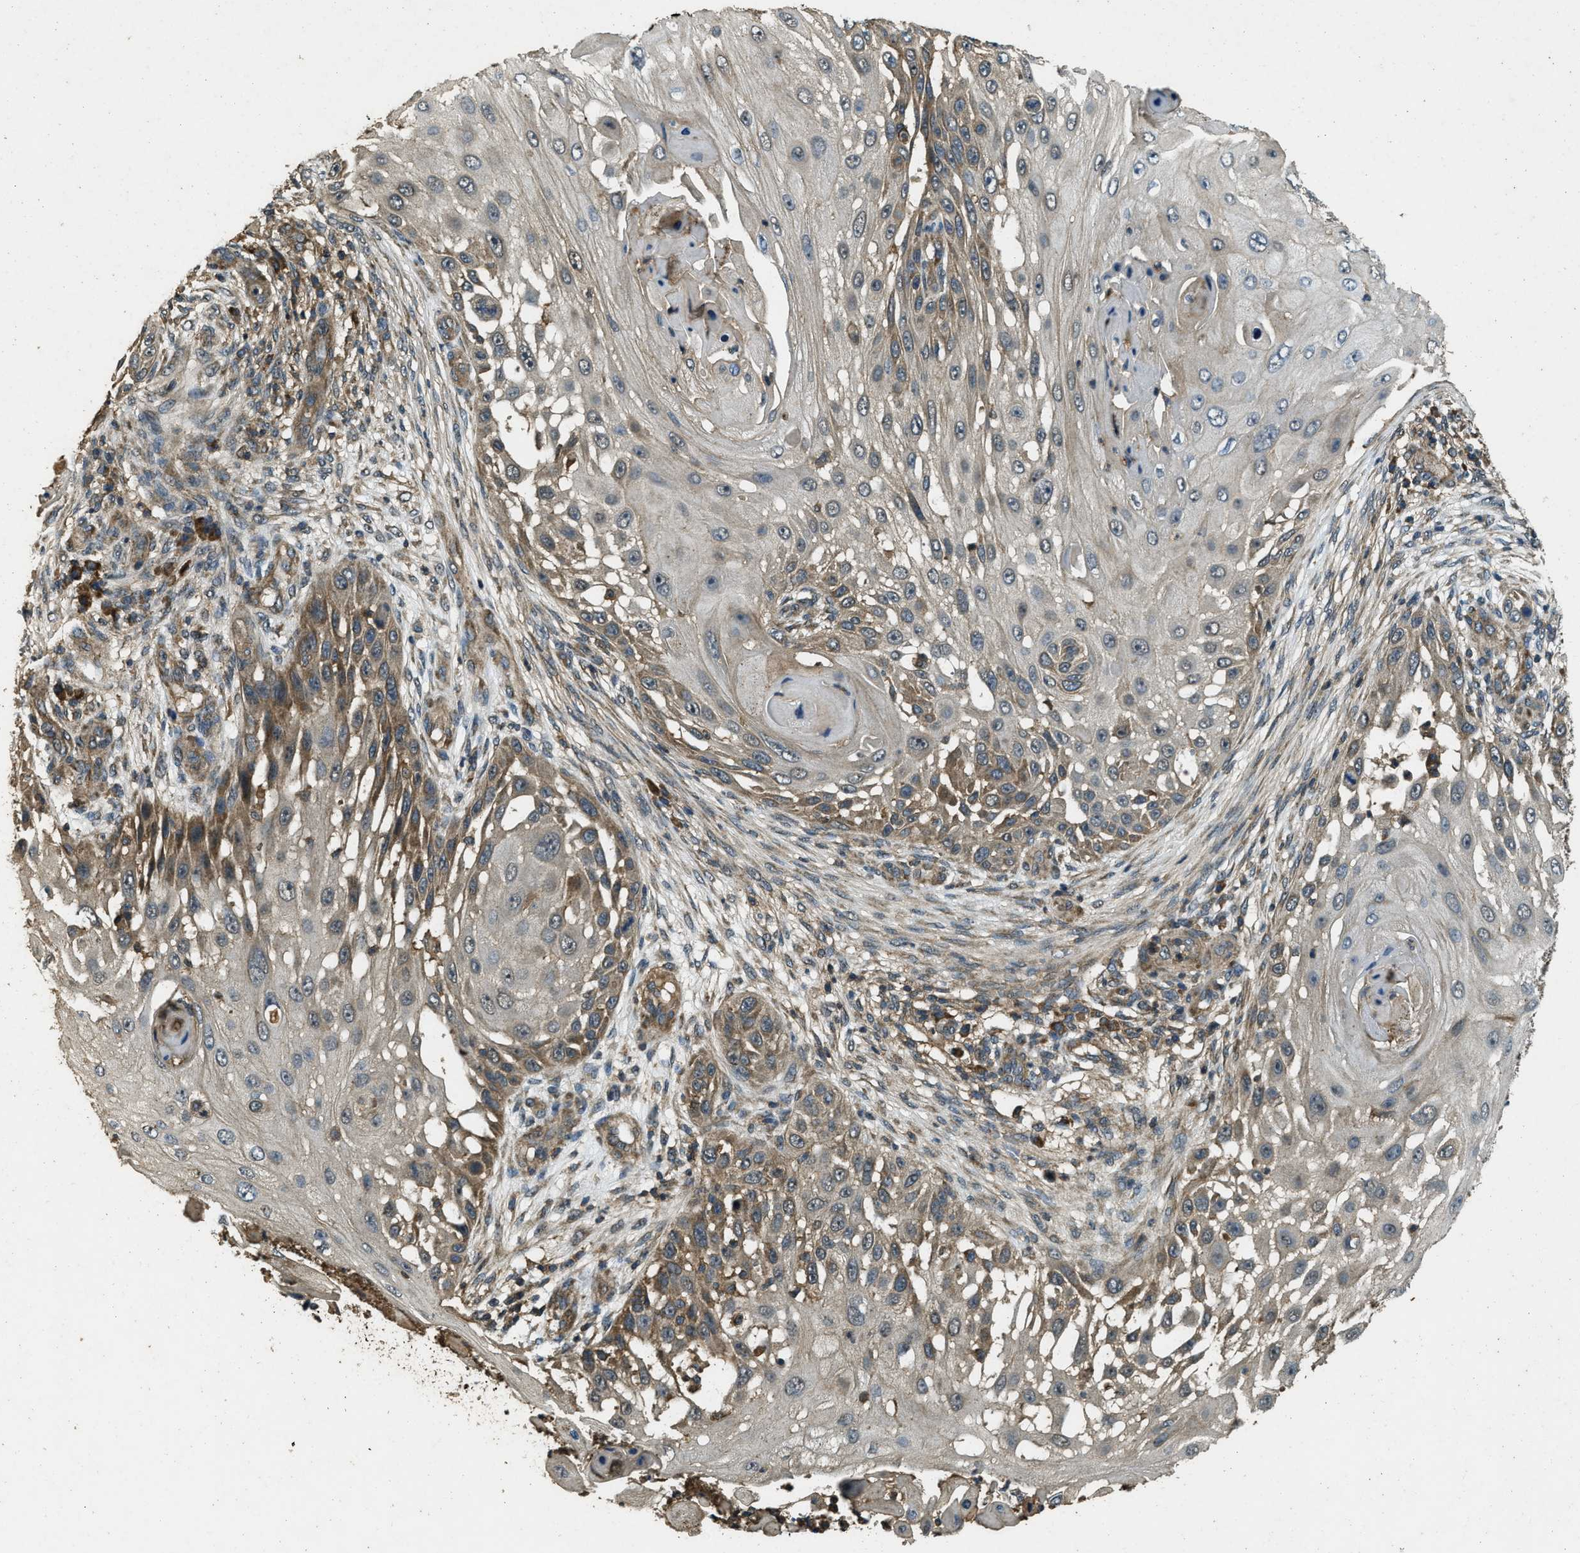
{"staining": {"intensity": "weak", "quantity": "25%-75%", "location": "cytoplasmic/membranous"}, "tissue": "skin cancer", "cell_type": "Tumor cells", "image_type": "cancer", "snomed": [{"axis": "morphology", "description": "Squamous cell carcinoma, NOS"}, {"axis": "topography", "description": "Skin"}], "caption": "The micrograph reveals a brown stain indicating the presence of a protein in the cytoplasmic/membranous of tumor cells in skin squamous cell carcinoma.", "gene": "ATP8B1", "patient": {"sex": "female", "age": 44}}